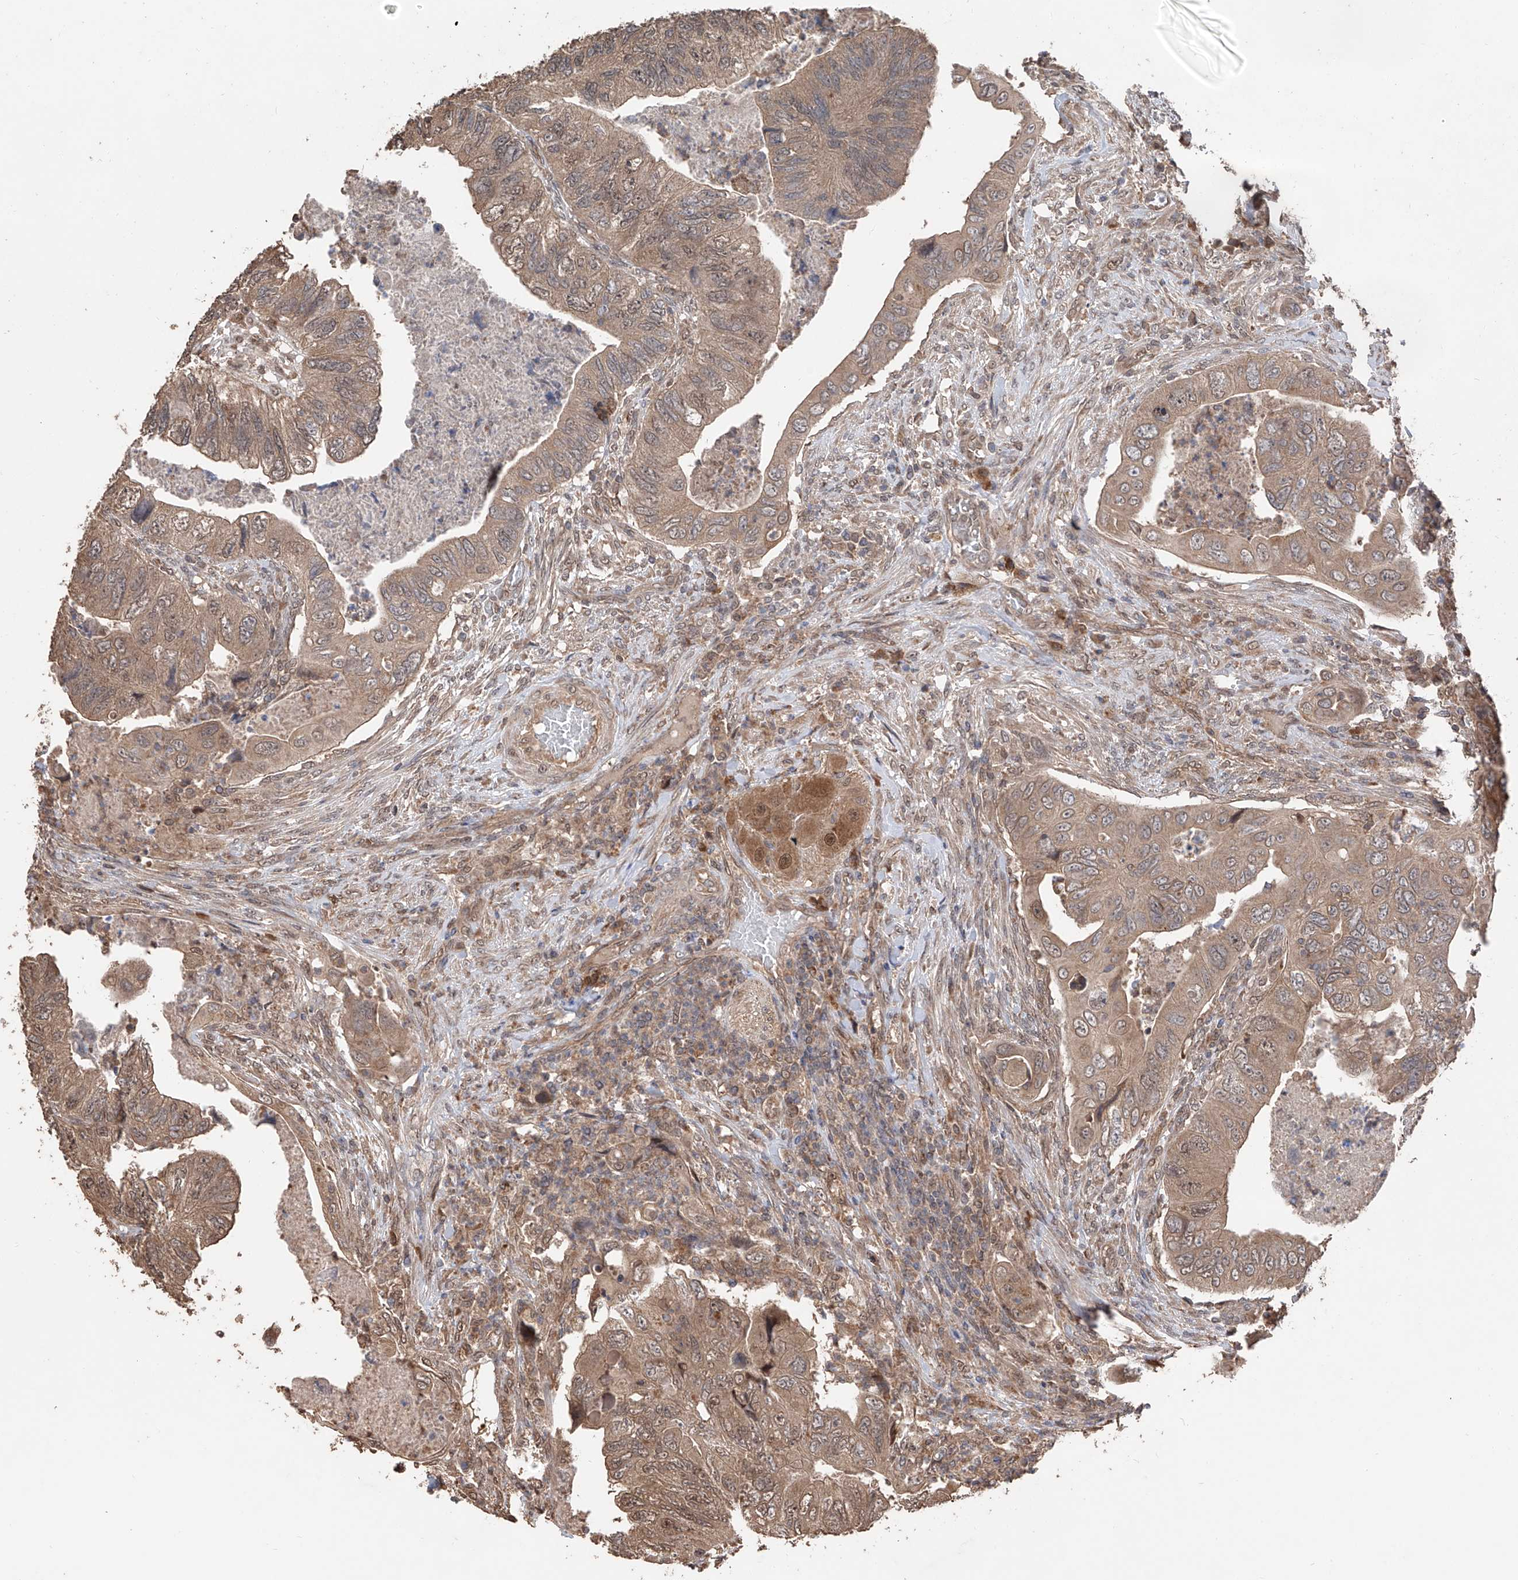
{"staining": {"intensity": "weak", "quantity": ">75%", "location": "cytoplasmic/membranous,nuclear"}, "tissue": "colorectal cancer", "cell_type": "Tumor cells", "image_type": "cancer", "snomed": [{"axis": "morphology", "description": "Adenocarcinoma, NOS"}, {"axis": "topography", "description": "Rectum"}], "caption": "Protein staining of colorectal cancer (adenocarcinoma) tissue exhibits weak cytoplasmic/membranous and nuclear positivity in about >75% of tumor cells.", "gene": "FAM135A", "patient": {"sex": "male", "age": 63}}